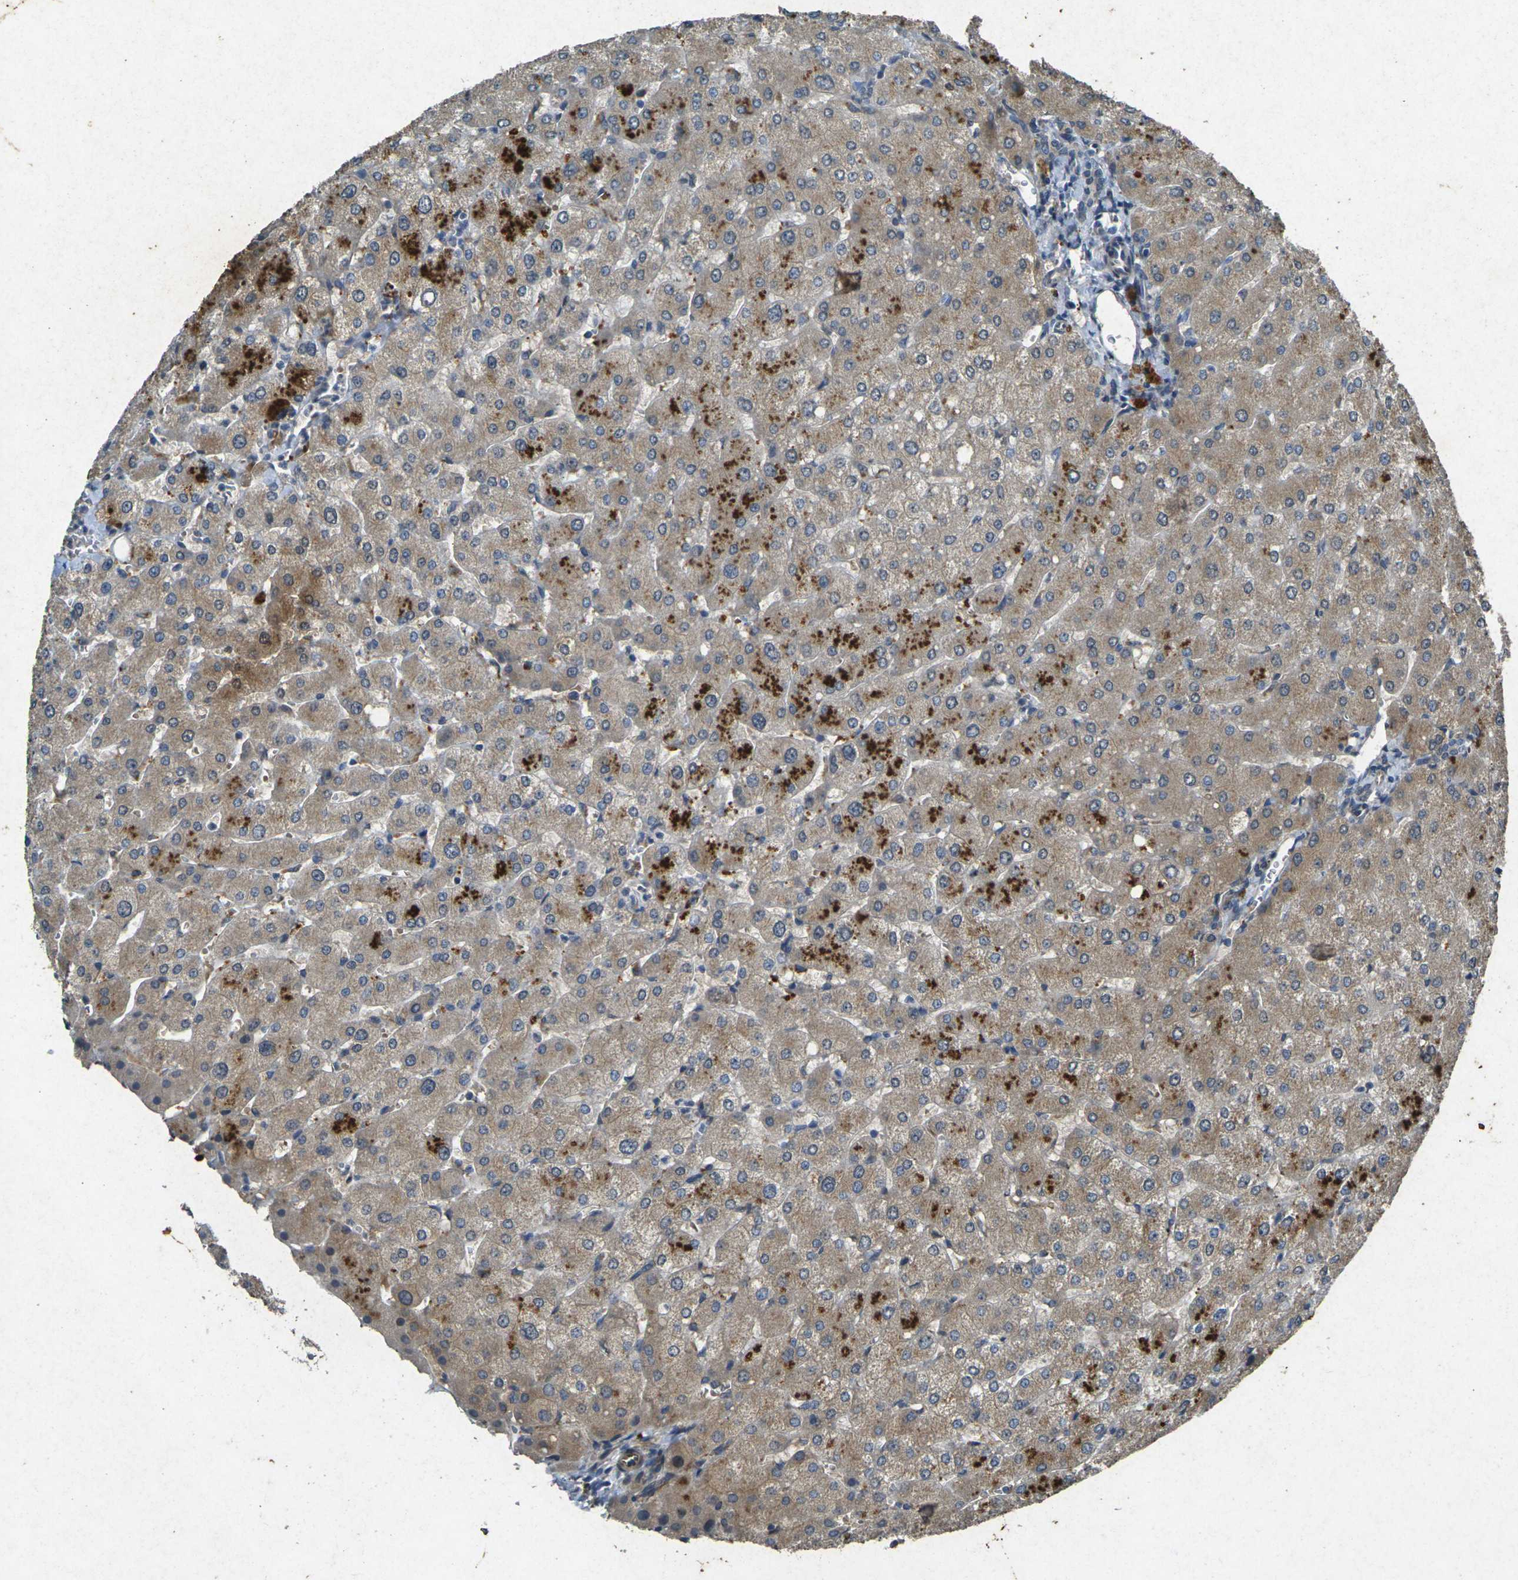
{"staining": {"intensity": "negative", "quantity": "none", "location": "none"}, "tissue": "liver", "cell_type": "Cholangiocytes", "image_type": "normal", "snomed": [{"axis": "morphology", "description": "Normal tissue, NOS"}, {"axis": "topography", "description": "Liver"}], "caption": "Protein analysis of benign liver displays no significant expression in cholangiocytes.", "gene": "RGMA", "patient": {"sex": "male", "age": 55}}